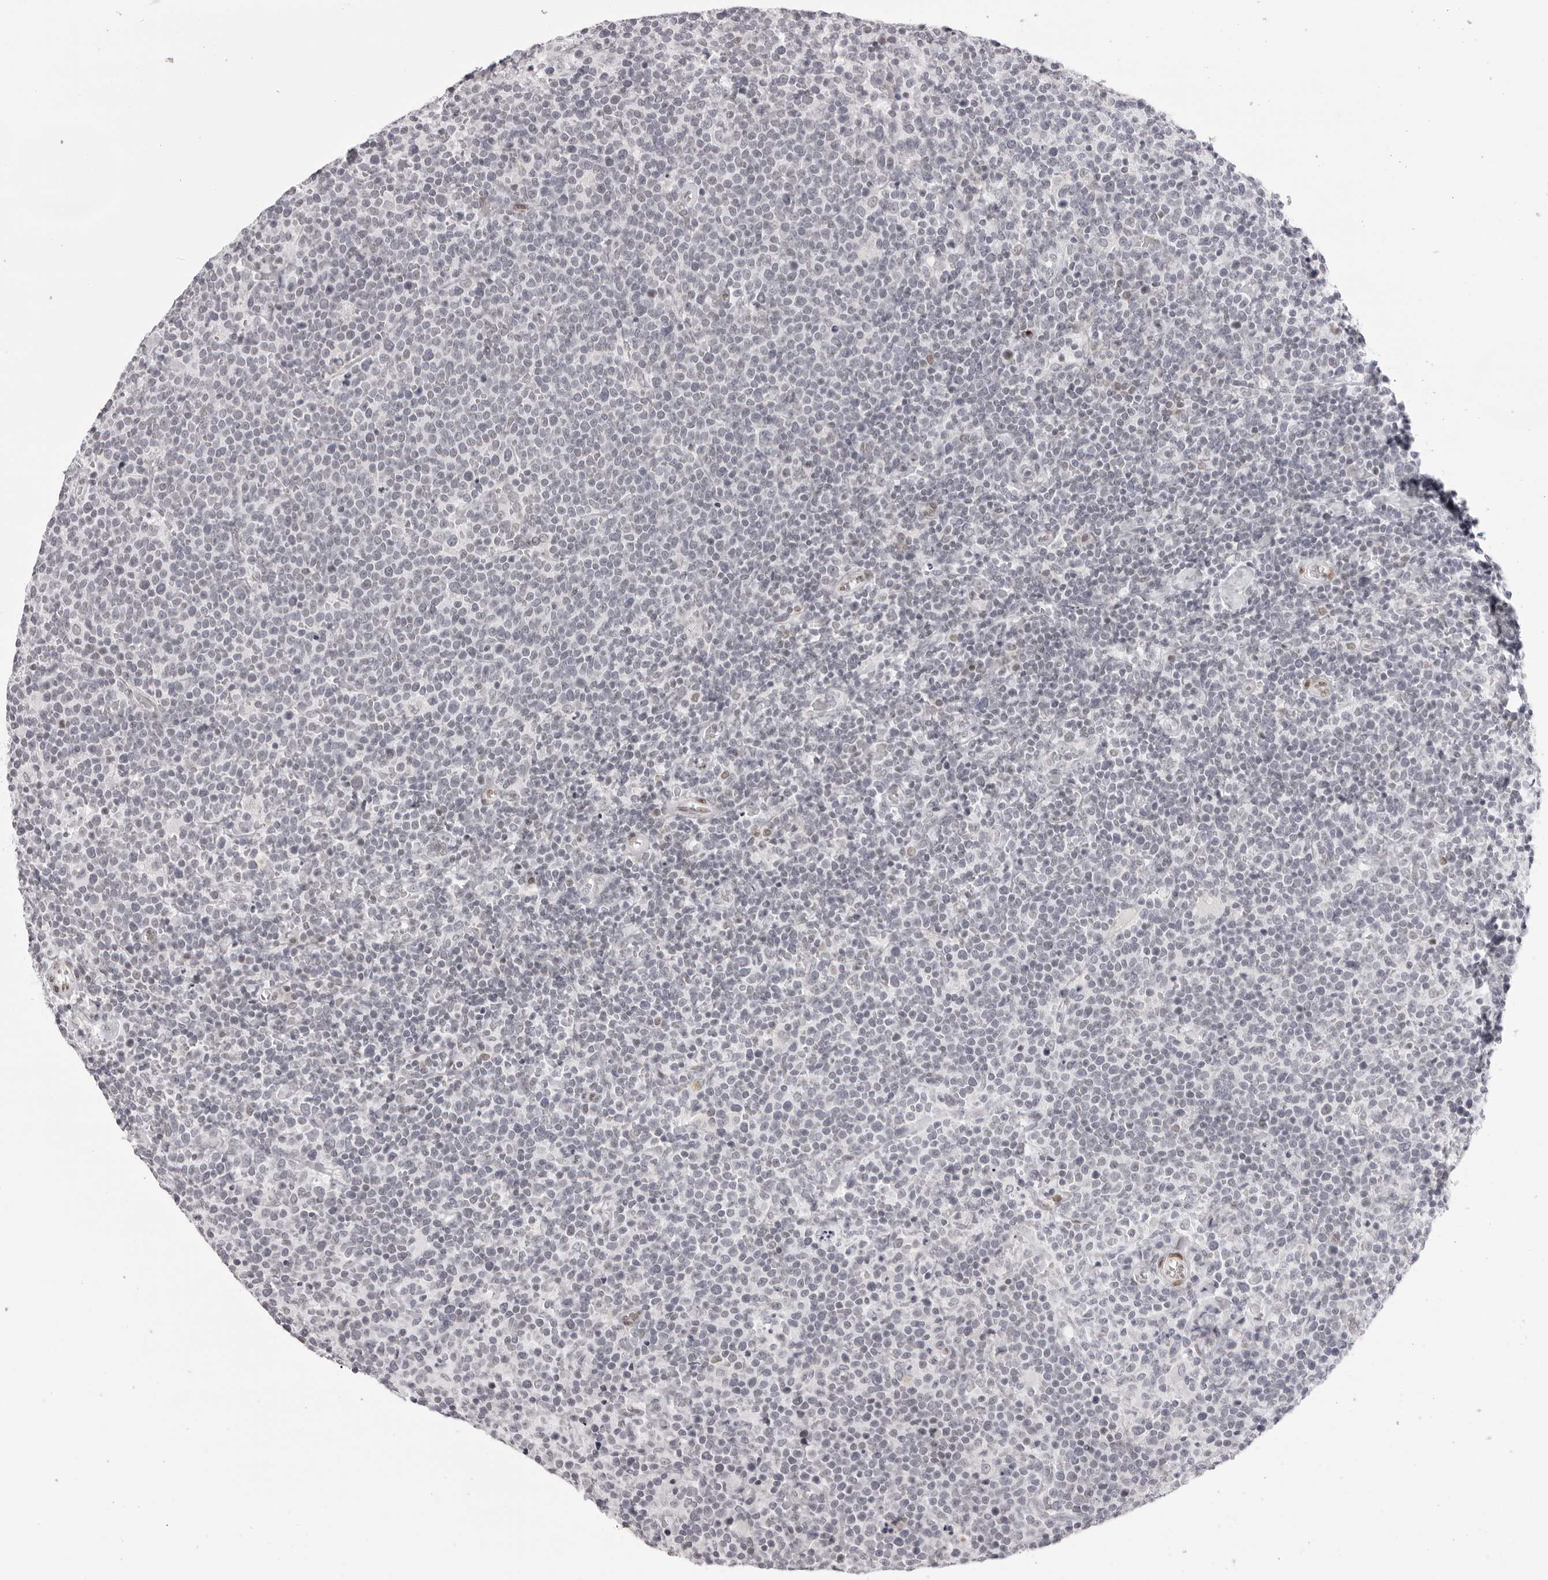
{"staining": {"intensity": "negative", "quantity": "none", "location": "none"}, "tissue": "lymphoma", "cell_type": "Tumor cells", "image_type": "cancer", "snomed": [{"axis": "morphology", "description": "Malignant lymphoma, non-Hodgkin's type, High grade"}, {"axis": "topography", "description": "Lymph node"}], "caption": "Immunohistochemistry image of malignant lymphoma, non-Hodgkin's type (high-grade) stained for a protein (brown), which reveals no staining in tumor cells.", "gene": "MAFK", "patient": {"sex": "male", "age": 61}}